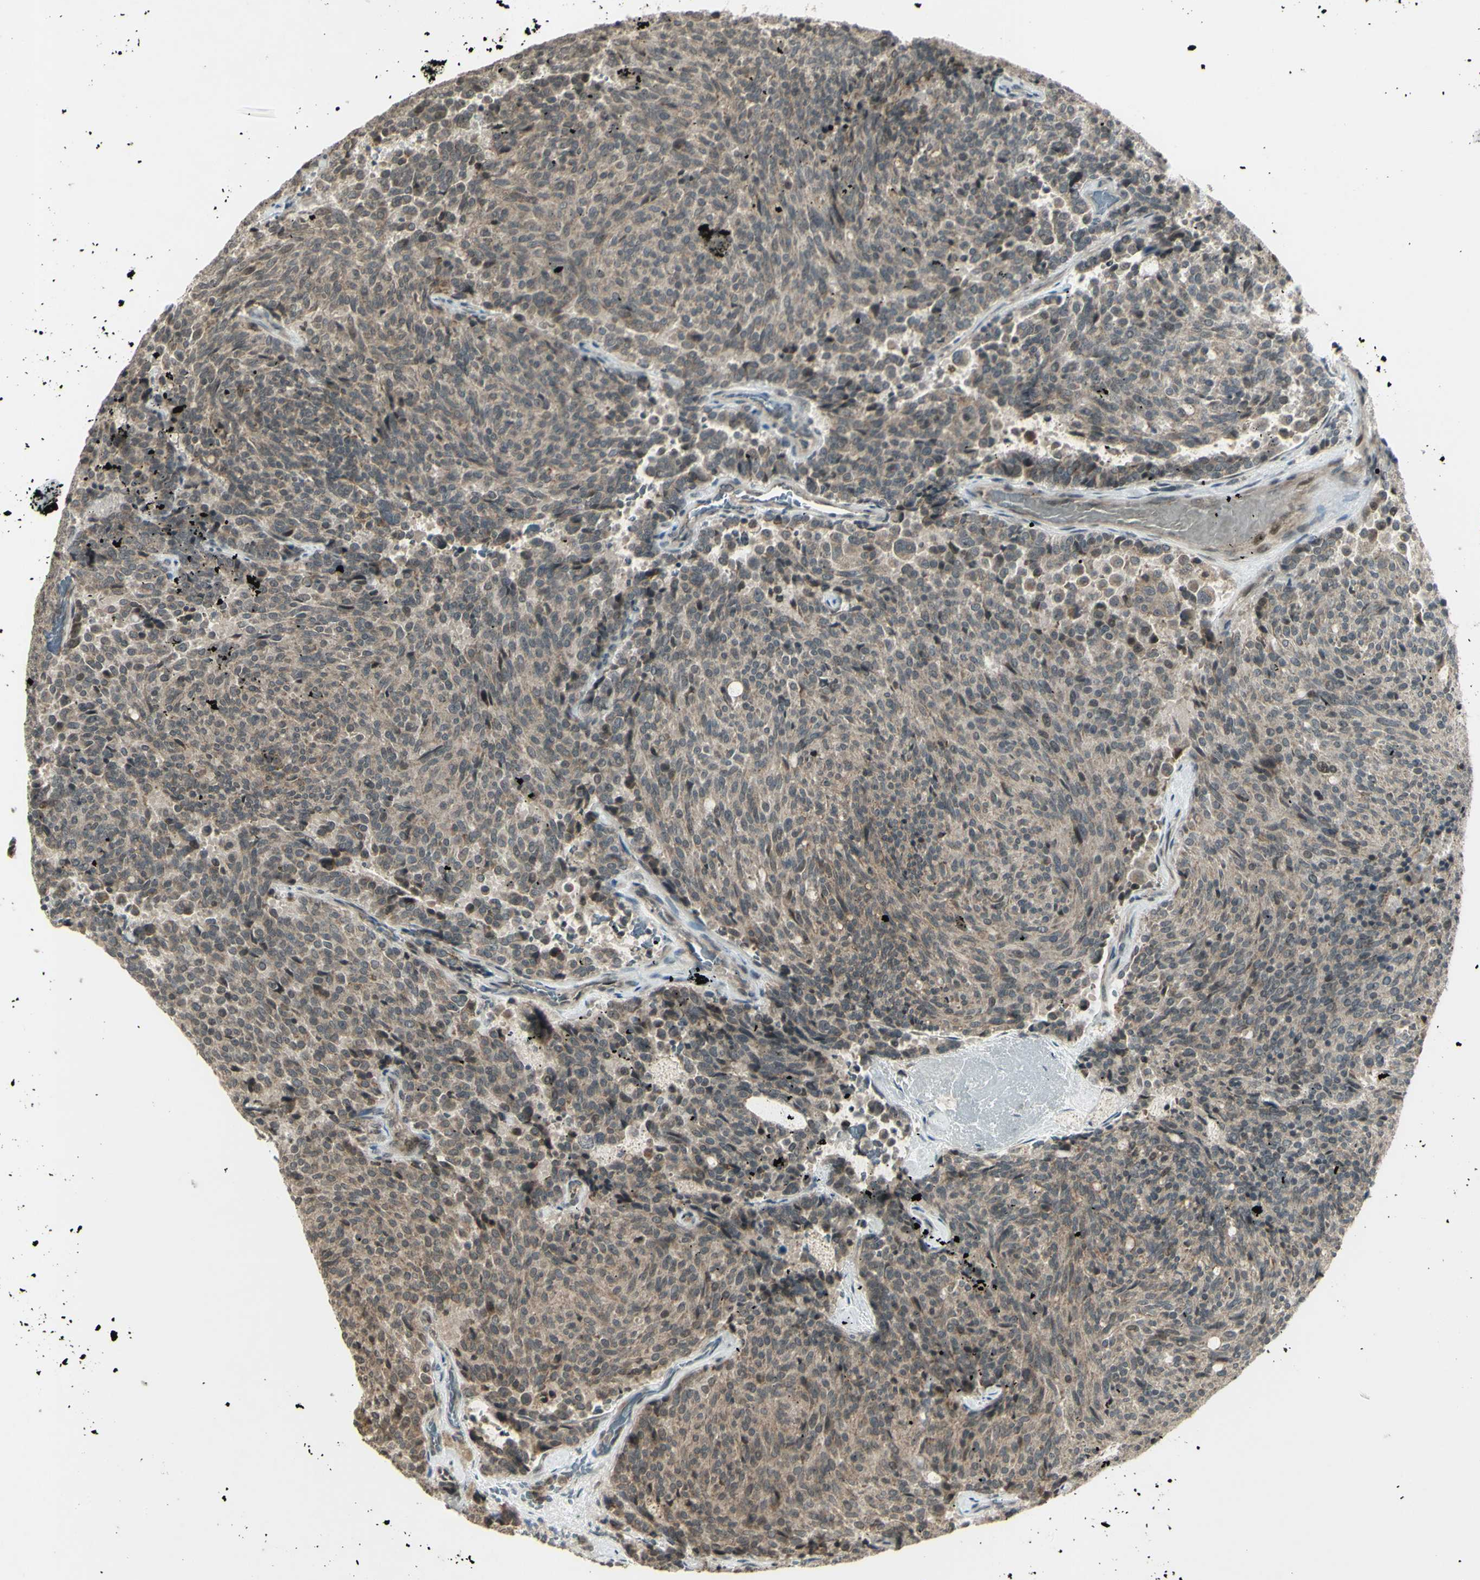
{"staining": {"intensity": "weak", "quantity": ">75%", "location": "cytoplasmic/membranous"}, "tissue": "carcinoid", "cell_type": "Tumor cells", "image_type": "cancer", "snomed": [{"axis": "morphology", "description": "Carcinoid, malignant, NOS"}, {"axis": "topography", "description": "Pancreas"}], "caption": "Immunohistochemical staining of carcinoid exhibits low levels of weak cytoplasmic/membranous protein positivity in about >75% of tumor cells.", "gene": "BLNK", "patient": {"sex": "female", "age": 54}}